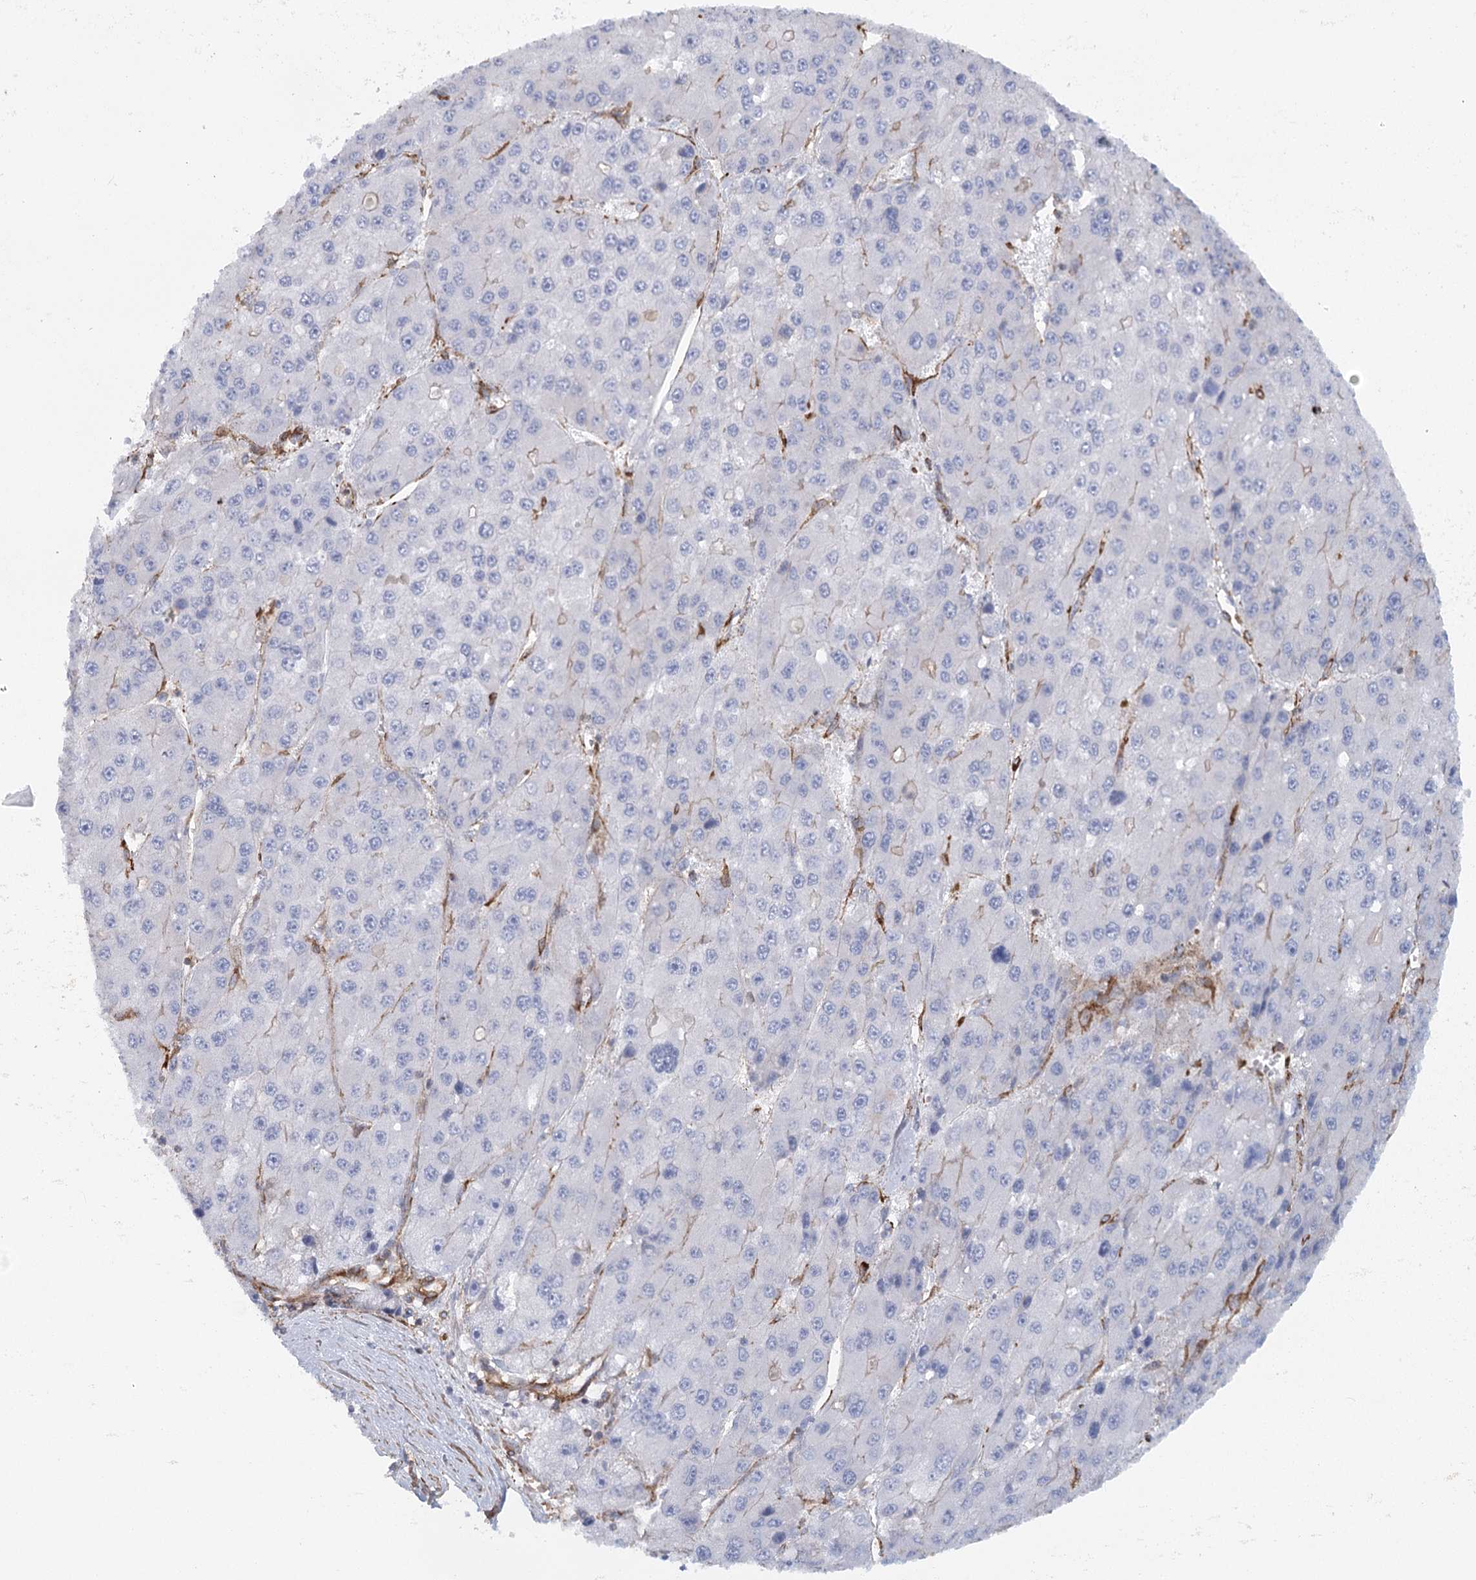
{"staining": {"intensity": "negative", "quantity": "none", "location": "none"}, "tissue": "liver cancer", "cell_type": "Tumor cells", "image_type": "cancer", "snomed": [{"axis": "morphology", "description": "Carcinoma, Hepatocellular, NOS"}, {"axis": "topography", "description": "Liver"}], "caption": "Liver cancer was stained to show a protein in brown. There is no significant positivity in tumor cells.", "gene": "IFT46", "patient": {"sex": "female", "age": 73}}